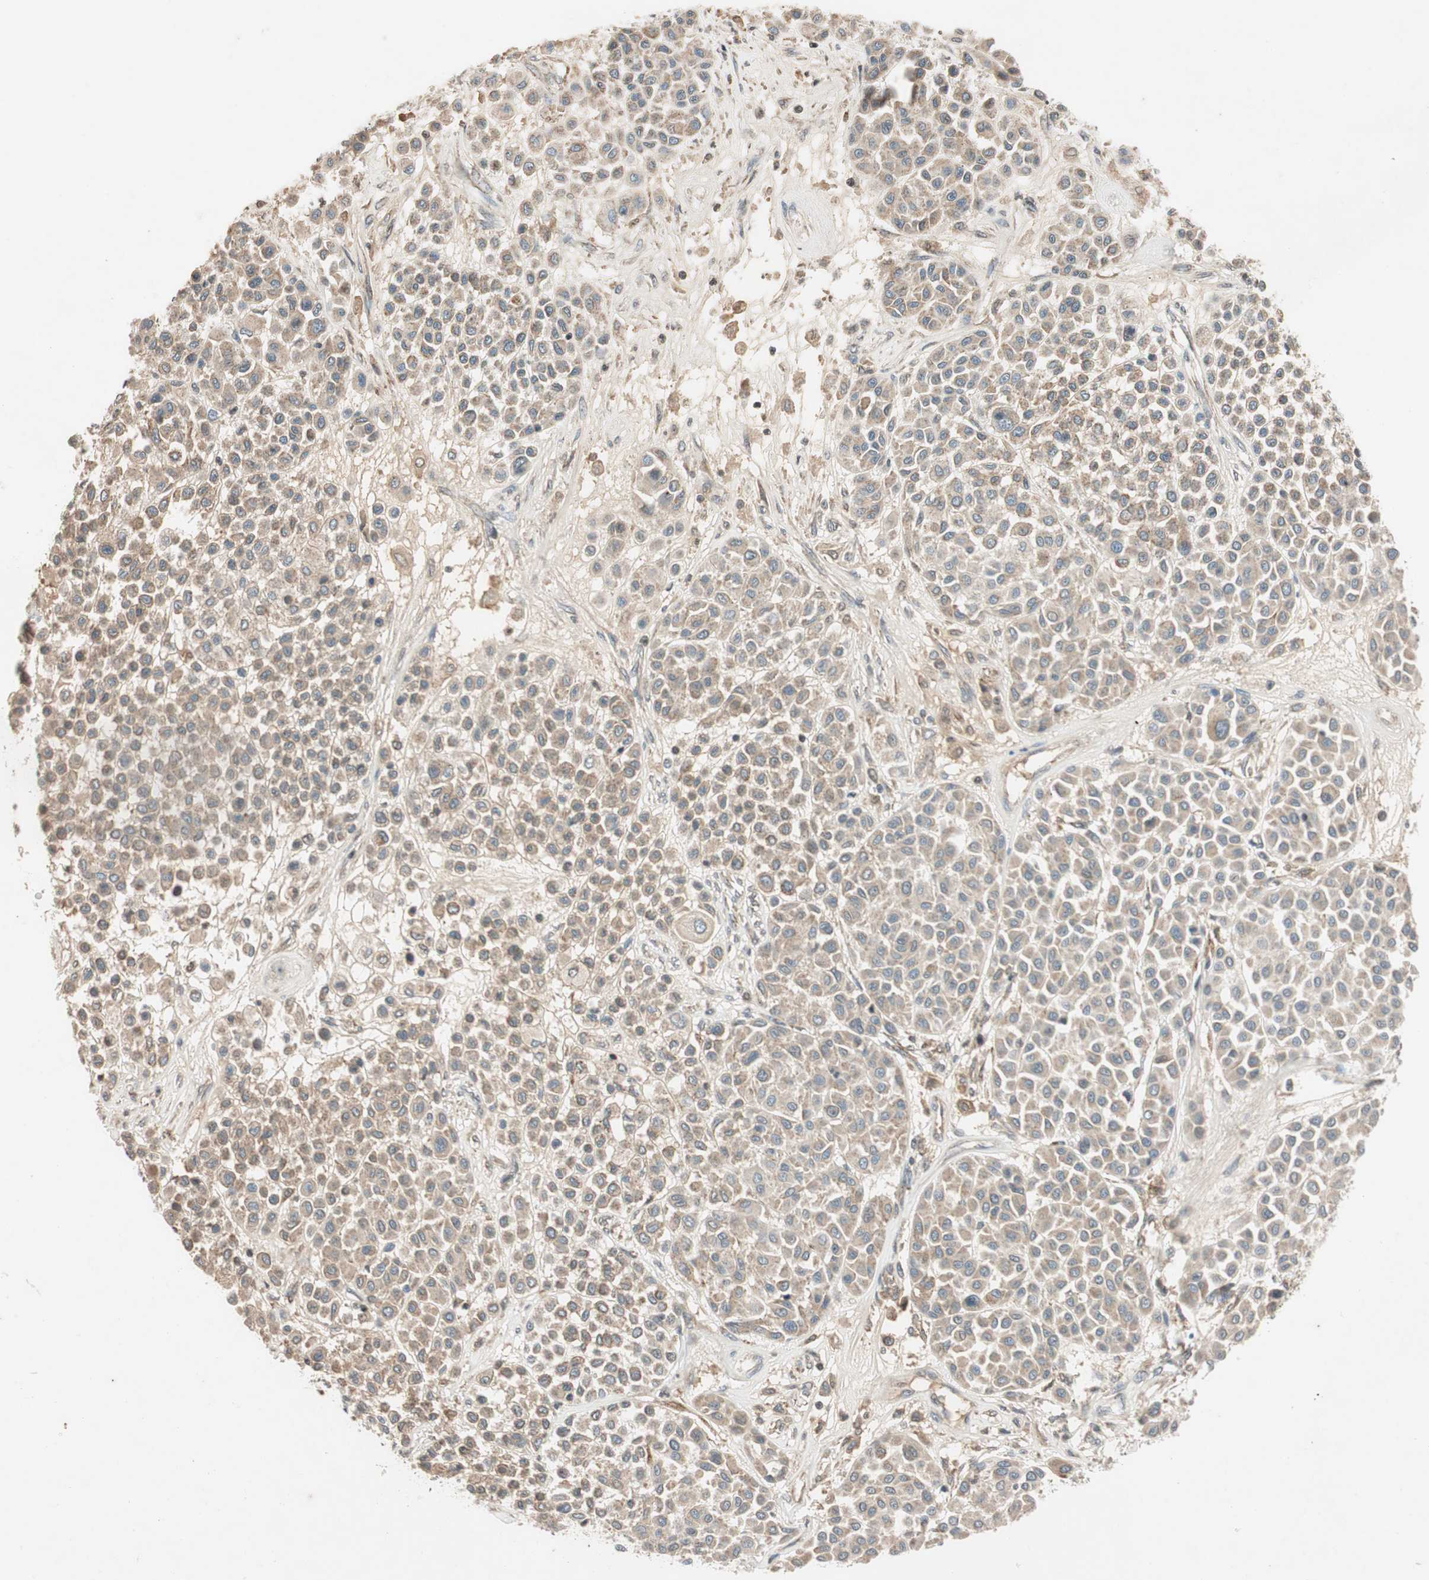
{"staining": {"intensity": "weak", "quantity": ">75%", "location": "cytoplasmic/membranous"}, "tissue": "melanoma", "cell_type": "Tumor cells", "image_type": "cancer", "snomed": [{"axis": "morphology", "description": "Malignant melanoma, Metastatic site"}, {"axis": "topography", "description": "Soft tissue"}], "caption": "Protein analysis of malignant melanoma (metastatic site) tissue demonstrates weak cytoplasmic/membranous staining in approximately >75% of tumor cells.", "gene": "GCLM", "patient": {"sex": "male", "age": 41}}